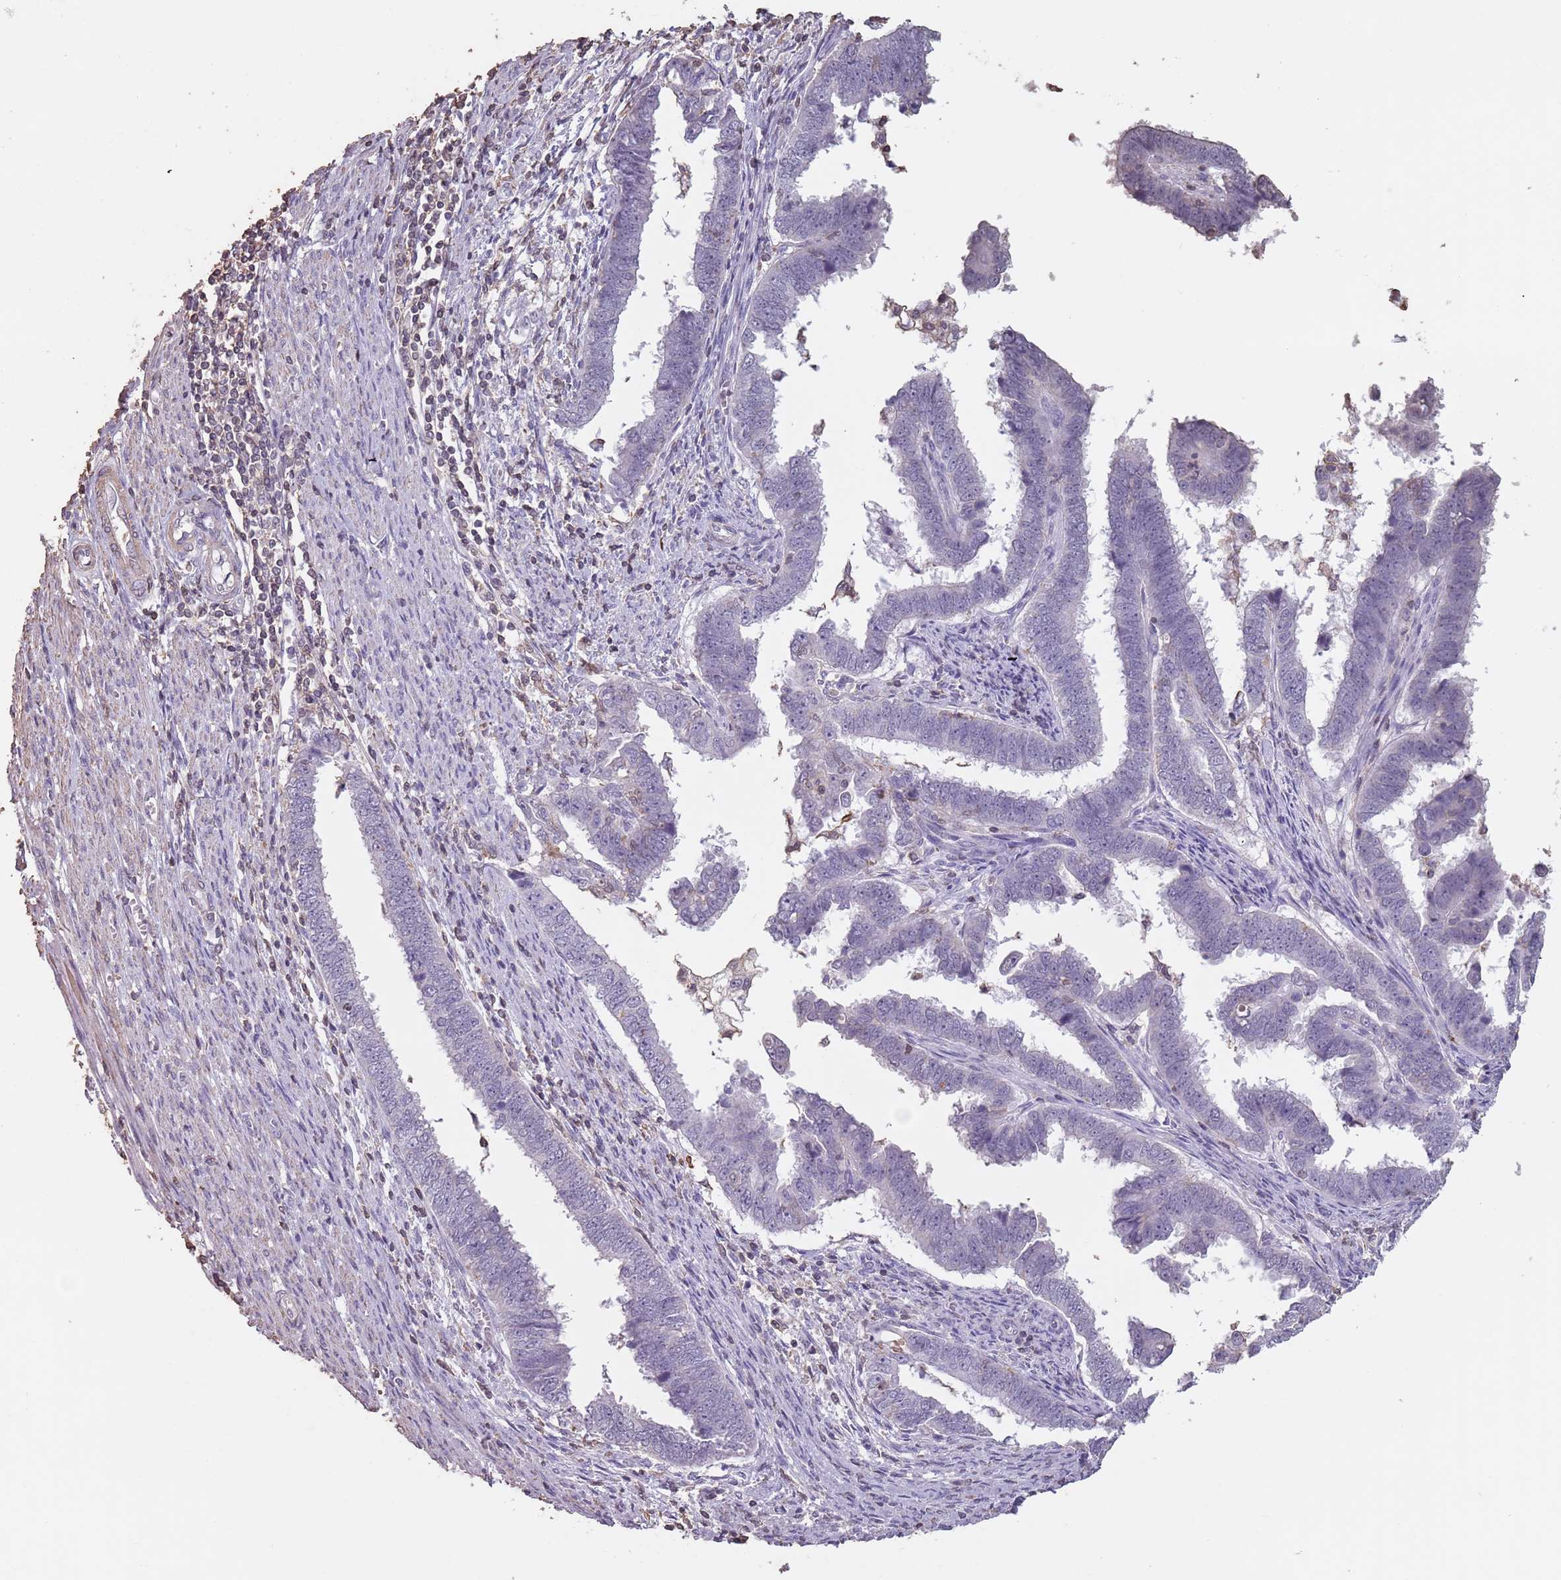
{"staining": {"intensity": "negative", "quantity": "none", "location": "none"}, "tissue": "endometrial cancer", "cell_type": "Tumor cells", "image_type": "cancer", "snomed": [{"axis": "morphology", "description": "Adenocarcinoma, NOS"}, {"axis": "topography", "description": "Endometrium"}], "caption": "High magnification brightfield microscopy of adenocarcinoma (endometrial) stained with DAB (brown) and counterstained with hematoxylin (blue): tumor cells show no significant expression. (Brightfield microscopy of DAB (3,3'-diaminobenzidine) IHC at high magnification).", "gene": "SUN5", "patient": {"sex": "female", "age": 75}}